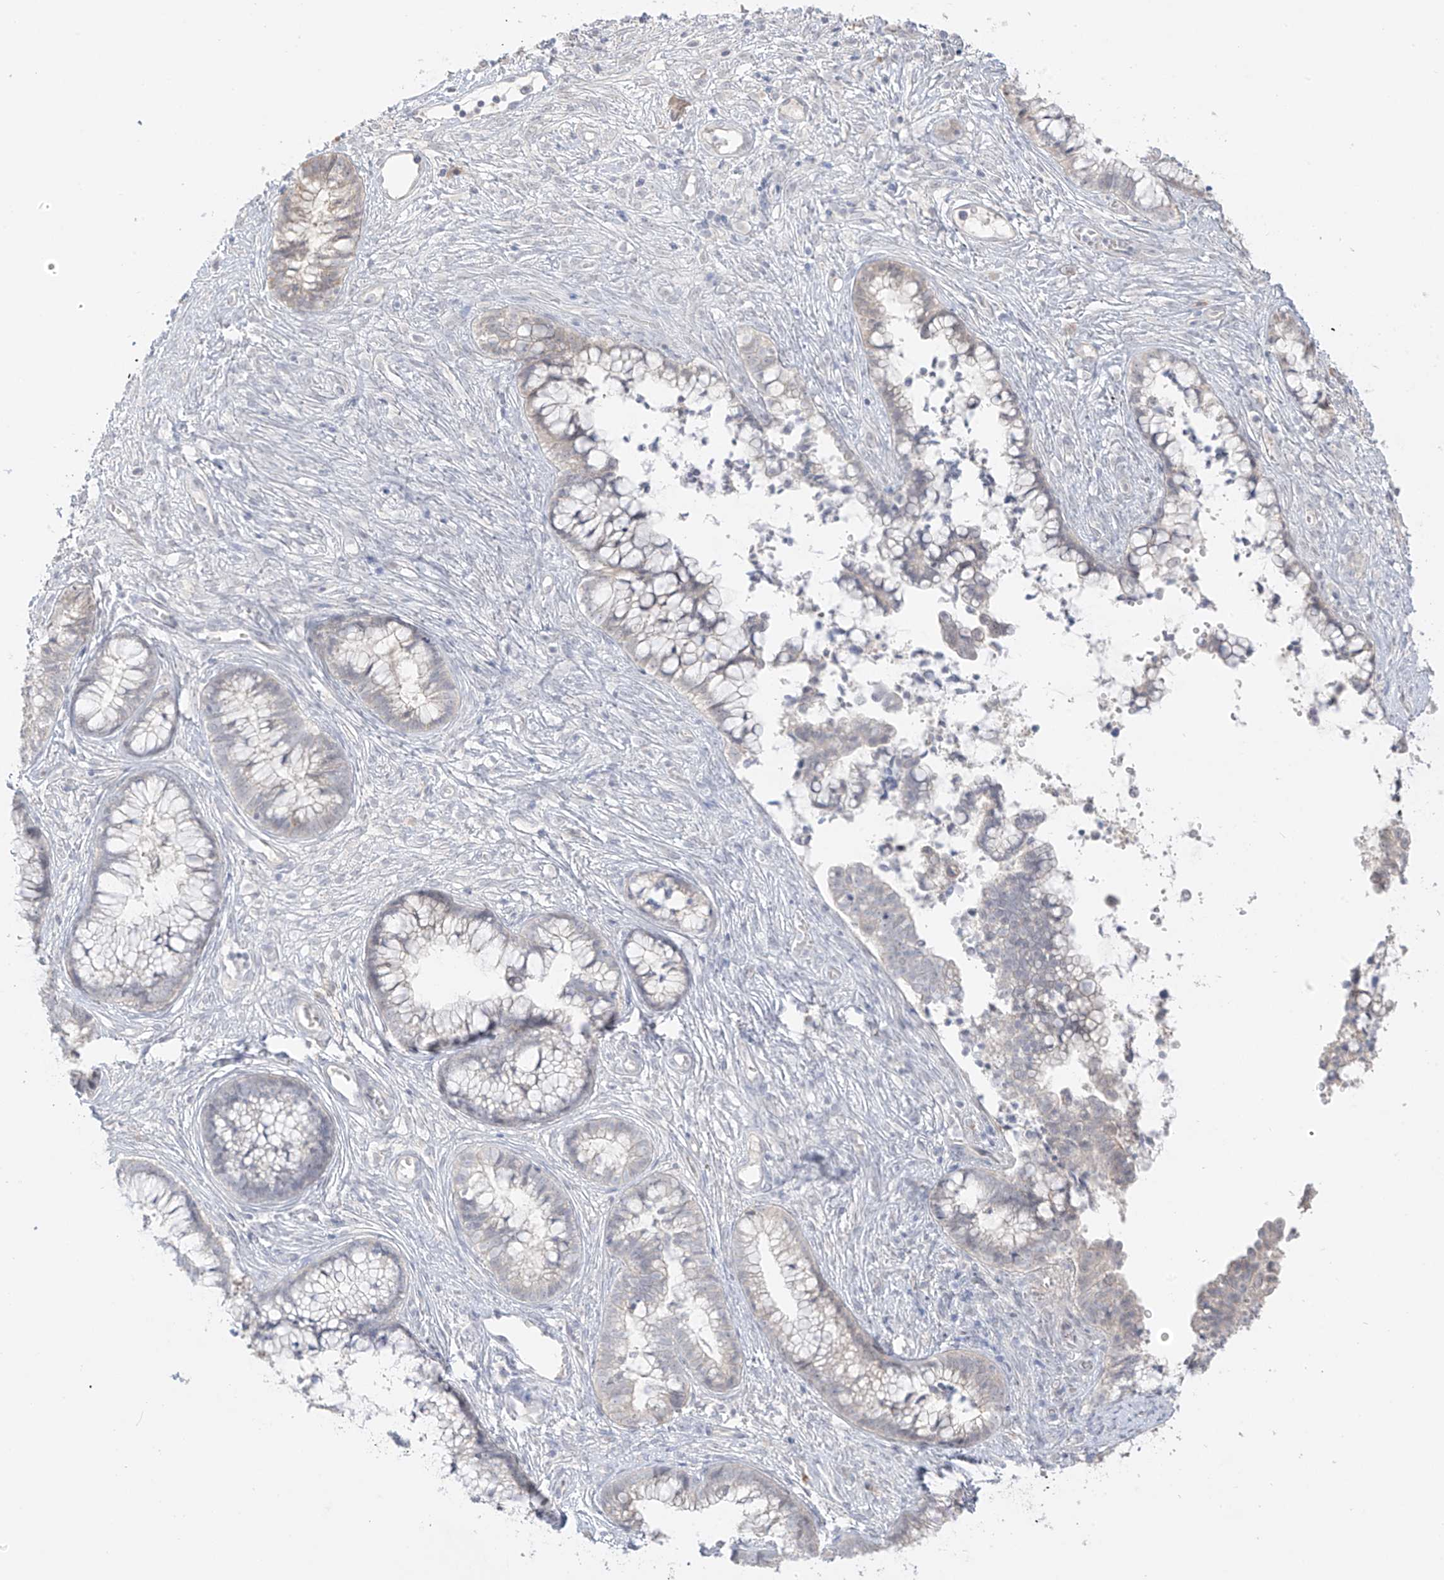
{"staining": {"intensity": "negative", "quantity": "none", "location": "none"}, "tissue": "cervical cancer", "cell_type": "Tumor cells", "image_type": "cancer", "snomed": [{"axis": "morphology", "description": "Adenocarcinoma, NOS"}, {"axis": "topography", "description": "Cervix"}], "caption": "This is an immunohistochemistry (IHC) photomicrograph of adenocarcinoma (cervical). There is no positivity in tumor cells.", "gene": "DCDC2", "patient": {"sex": "female", "age": 44}}